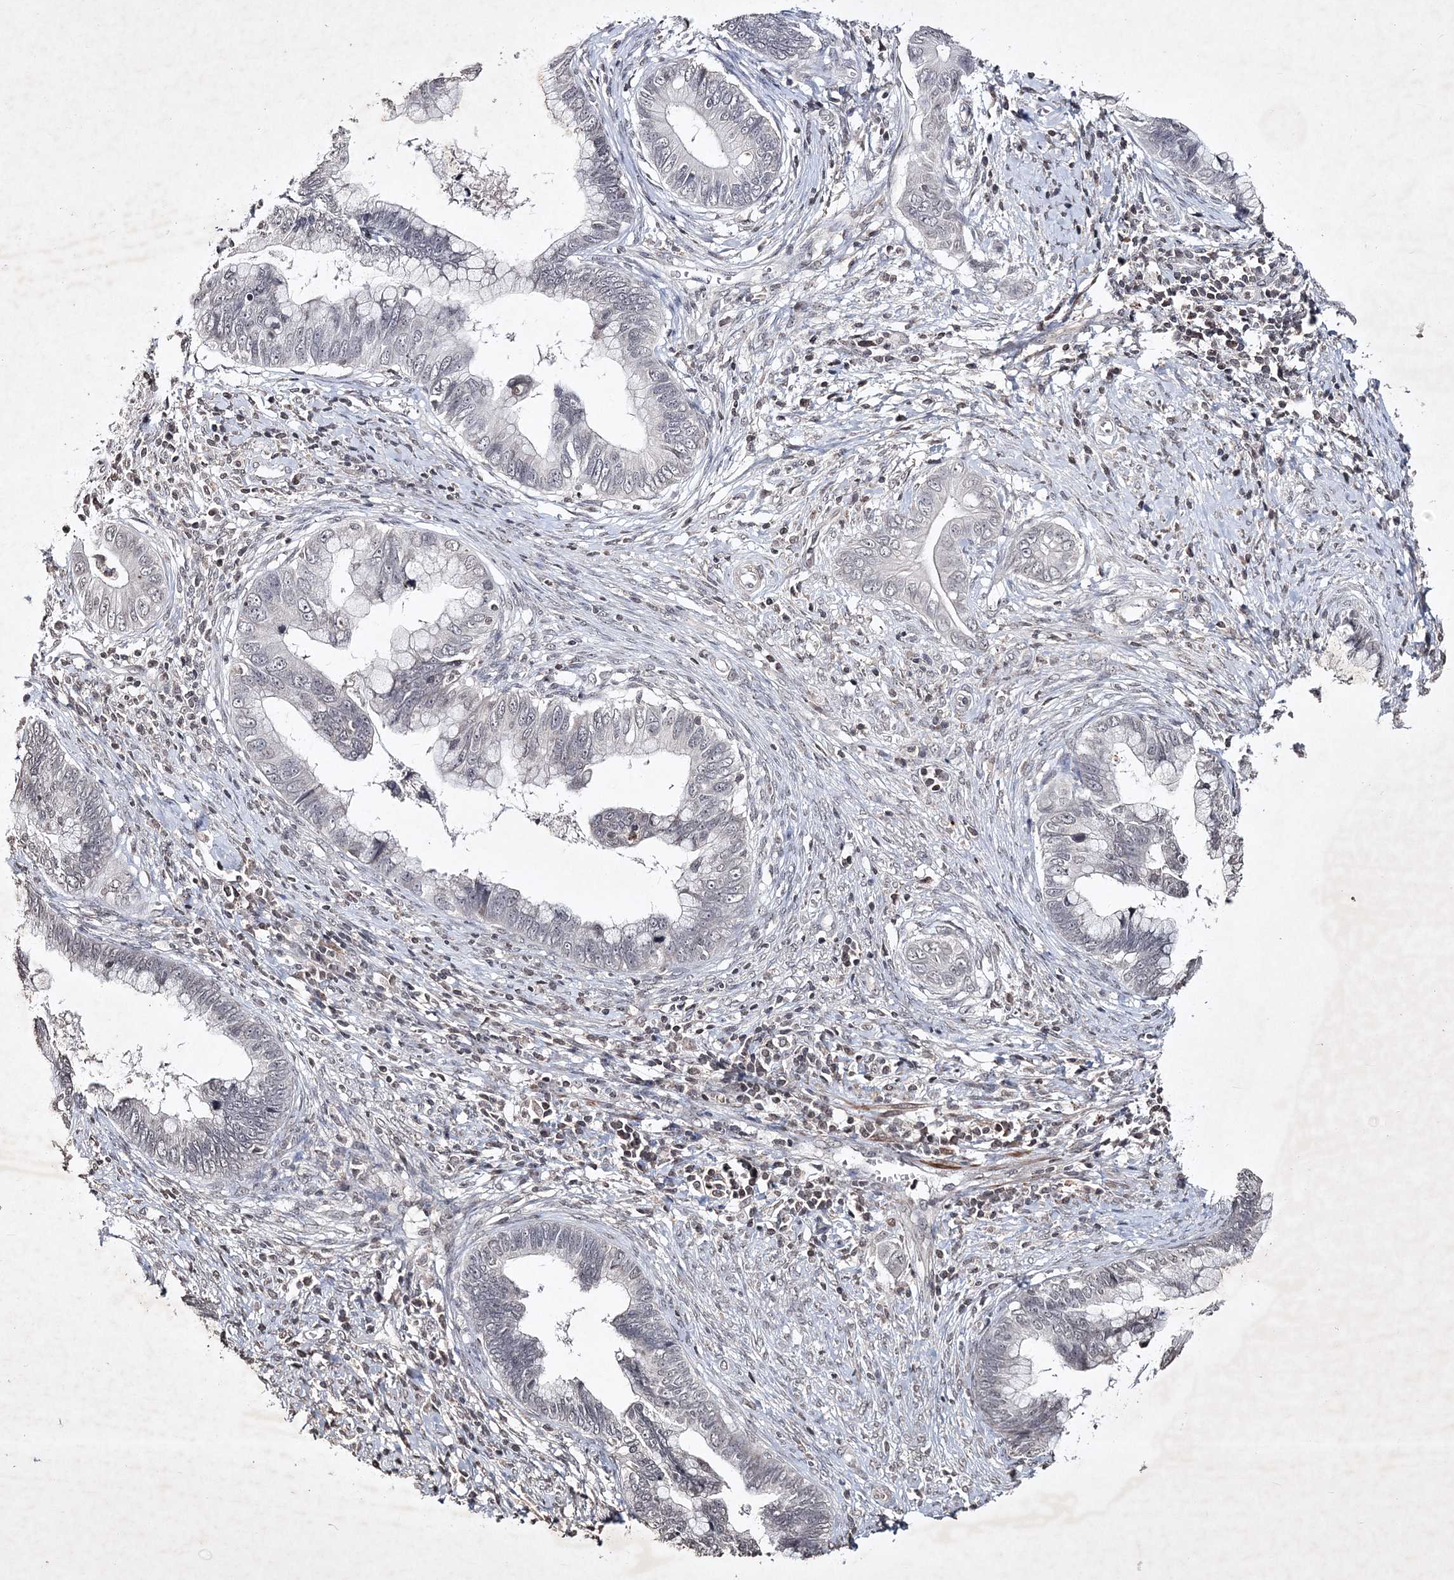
{"staining": {"intensity": "negative", "quantity": "none", "location": "none"}, "tissue": "cervical cancer", "cell_type": "Tumor cells", "image_type": "cancer", "snomed": [{"axis": "morphology", "description": "Adenocarcinoma, NOS"}, {"axis": "topography", "description": "Cervix"}], "caption": "Adenocarcinoma (cervical) stained for a protein using immunohistochemistry (IHC) exhibits no staining tumor cells.", "gene": "SOWAHB", "patient": {"sex": "female", "age": 44}}